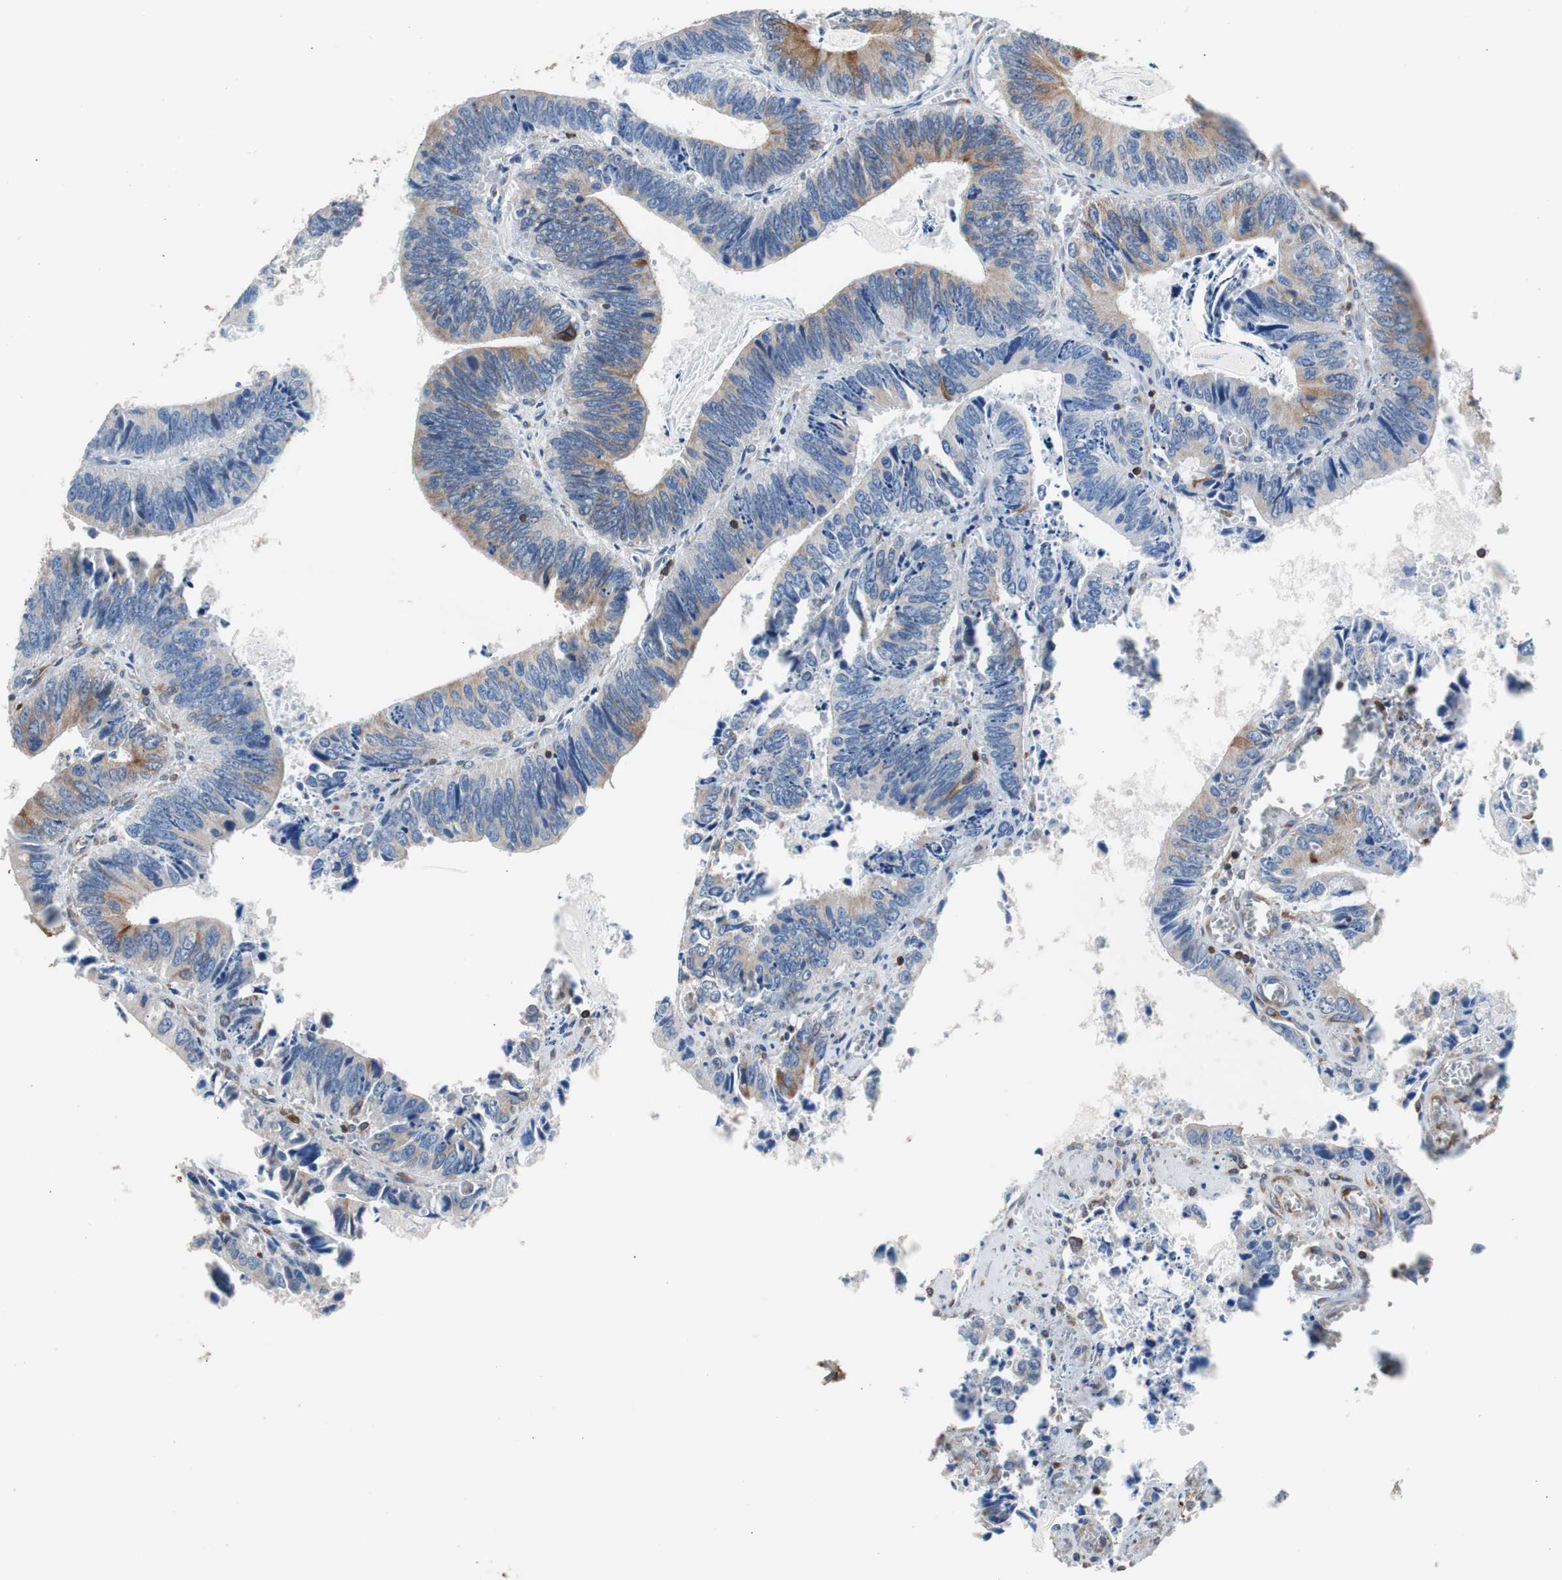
{"staining": {"intensity": "moderate", "quantity": "25%-75%", "location": "cytoplasmic/membranous"}, "tissue": "colorectal cancer", "cell_type": "Tumor cells", "image_type": "cancer", "snomed": [{"axis": "morphology", "description": "Adenocarcinoma, NOS"}, {"axis": "topography", "description": "Colon"}], "caption": "A micrograph of human adenocarcinoma (colorectal) stained for a protein demonstrates moderate cytoplasmic/membranous brown staining in tumor cells.", "gene": "PBXIP1", "patient": {"sex": "male", "age": 72}}